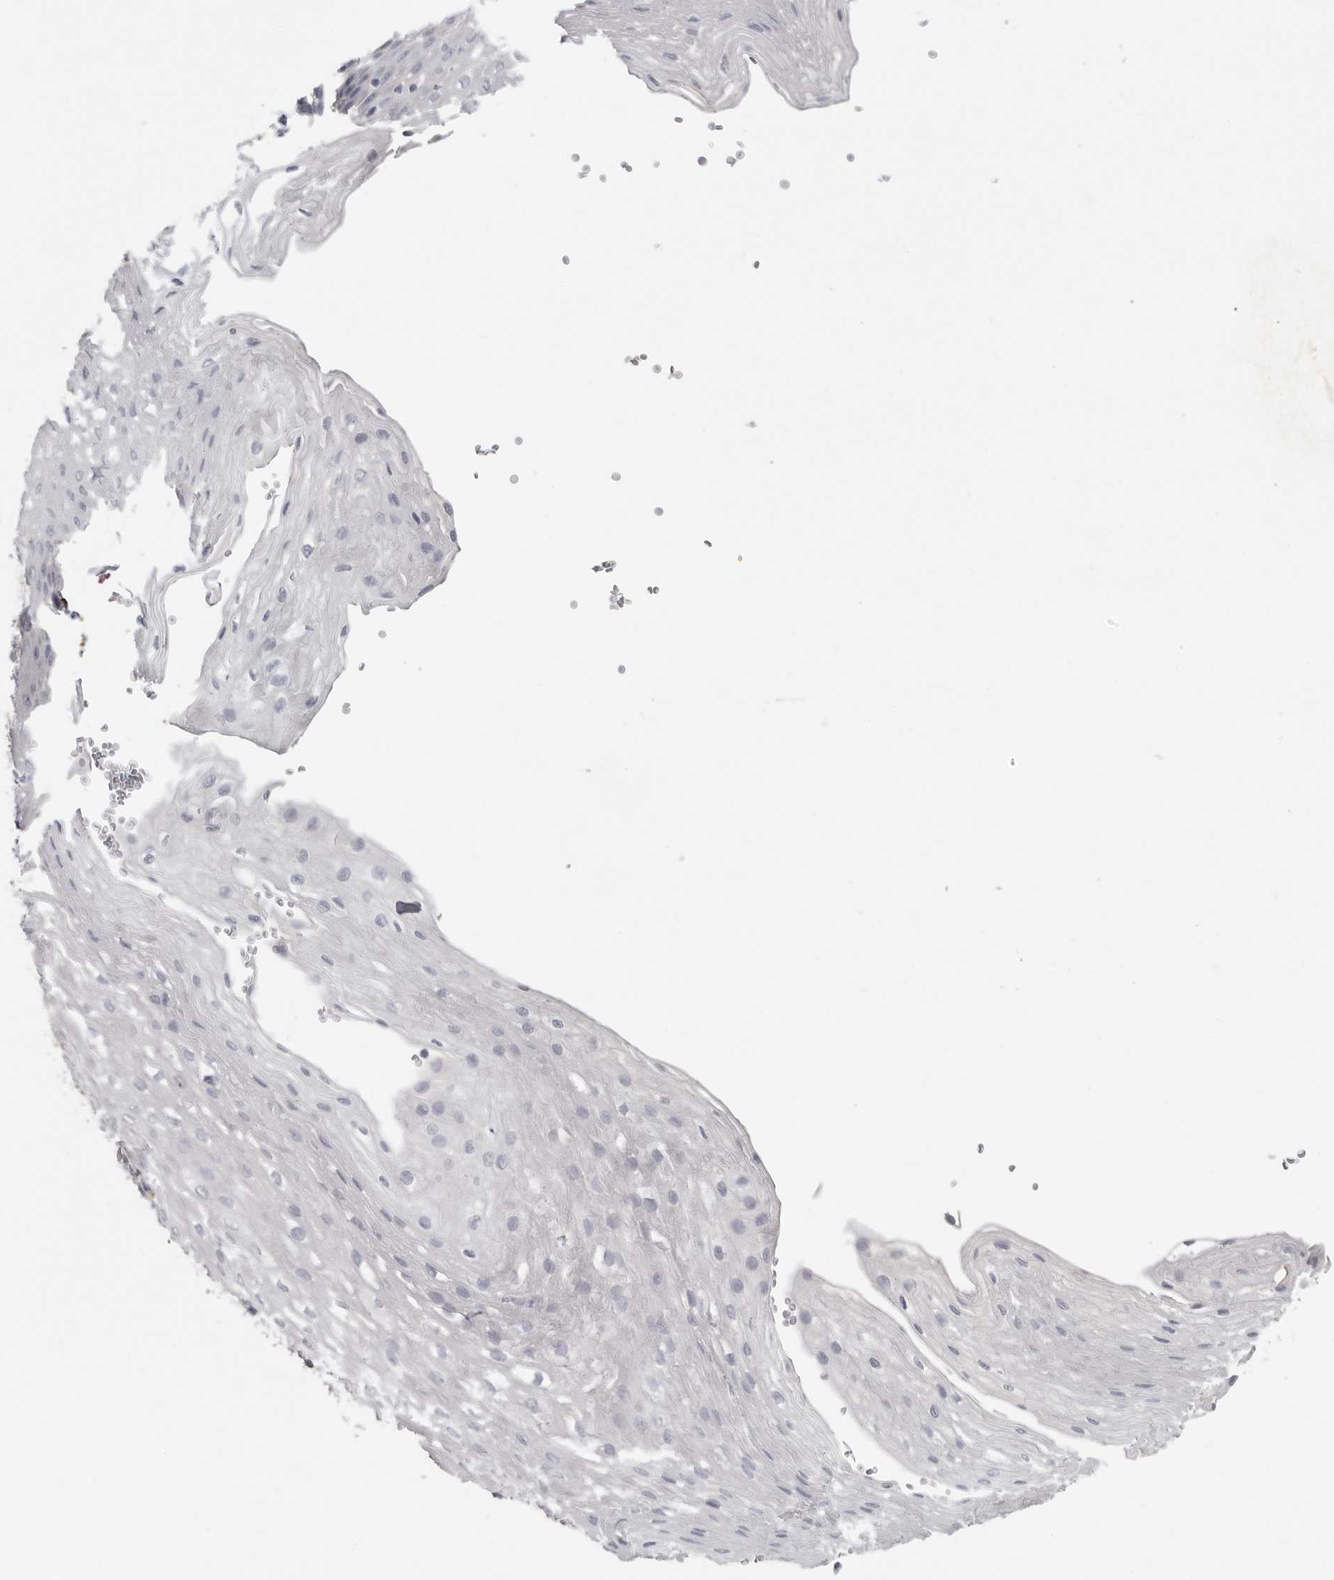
{"staining": {"intensity": "negative", "quantity": "none", "location": "none"}, "tissue": "esophagus", "cell_type": "Squamous epithelial cells", "image_type": "normal", "snomed": [{"axis": "morphology", "description": "Normal tissue, NOS"}, {"axis": "topography", "description": "Esophagus"}], "caption": "Protein analysis of benign esophagus exhibits no significant expression in squamous epithelial cells.", "gene": "DNAJC11", "patient": {"sex": "female", "age": 66}}